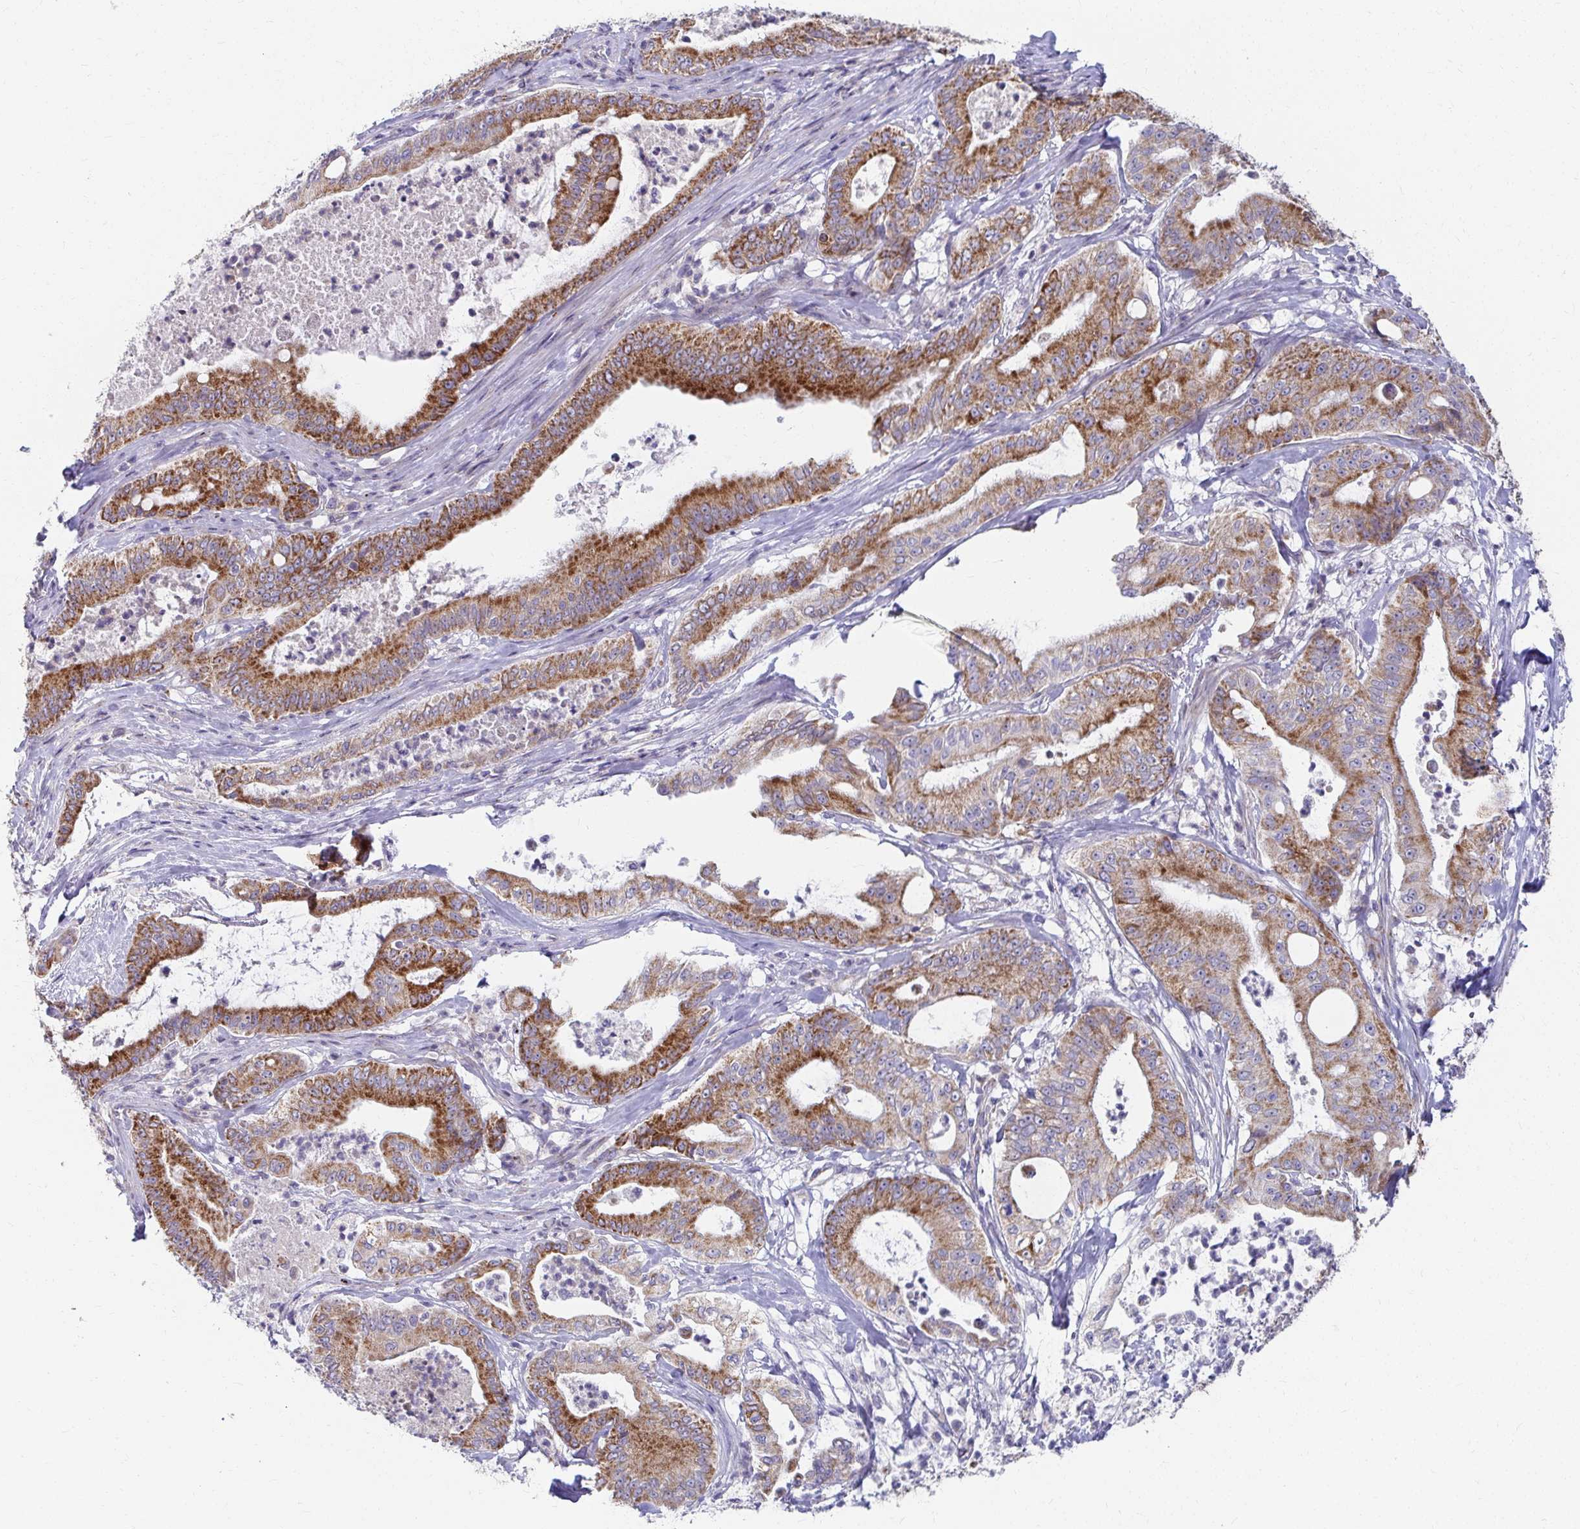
{"staining": {"intensity": "strong", "quantity": "25%-75%", "location": "cytoplasmic/membranous"}, "tissue": "pancreatic cancer", "cell_type": "Tumor cells", "image_type": "cancer", "snomed": [{"axis": "morphology", "description": "Adenocarcinoma, NOS"}, {"axis": "topography", "description": "Pancreas"}], "caption": "The image exhibits immunohistochemical staining of pancreatic cancer (adenocarcinoma). There is strong cytoplasmic/membranous staining is seen in approximately 25%-75% of tumor cells. (Brightfield microscopy of DAB IHC at high magnification).", "gene": "EXOC5", "patient": {"sex": "male", "age": 71}}